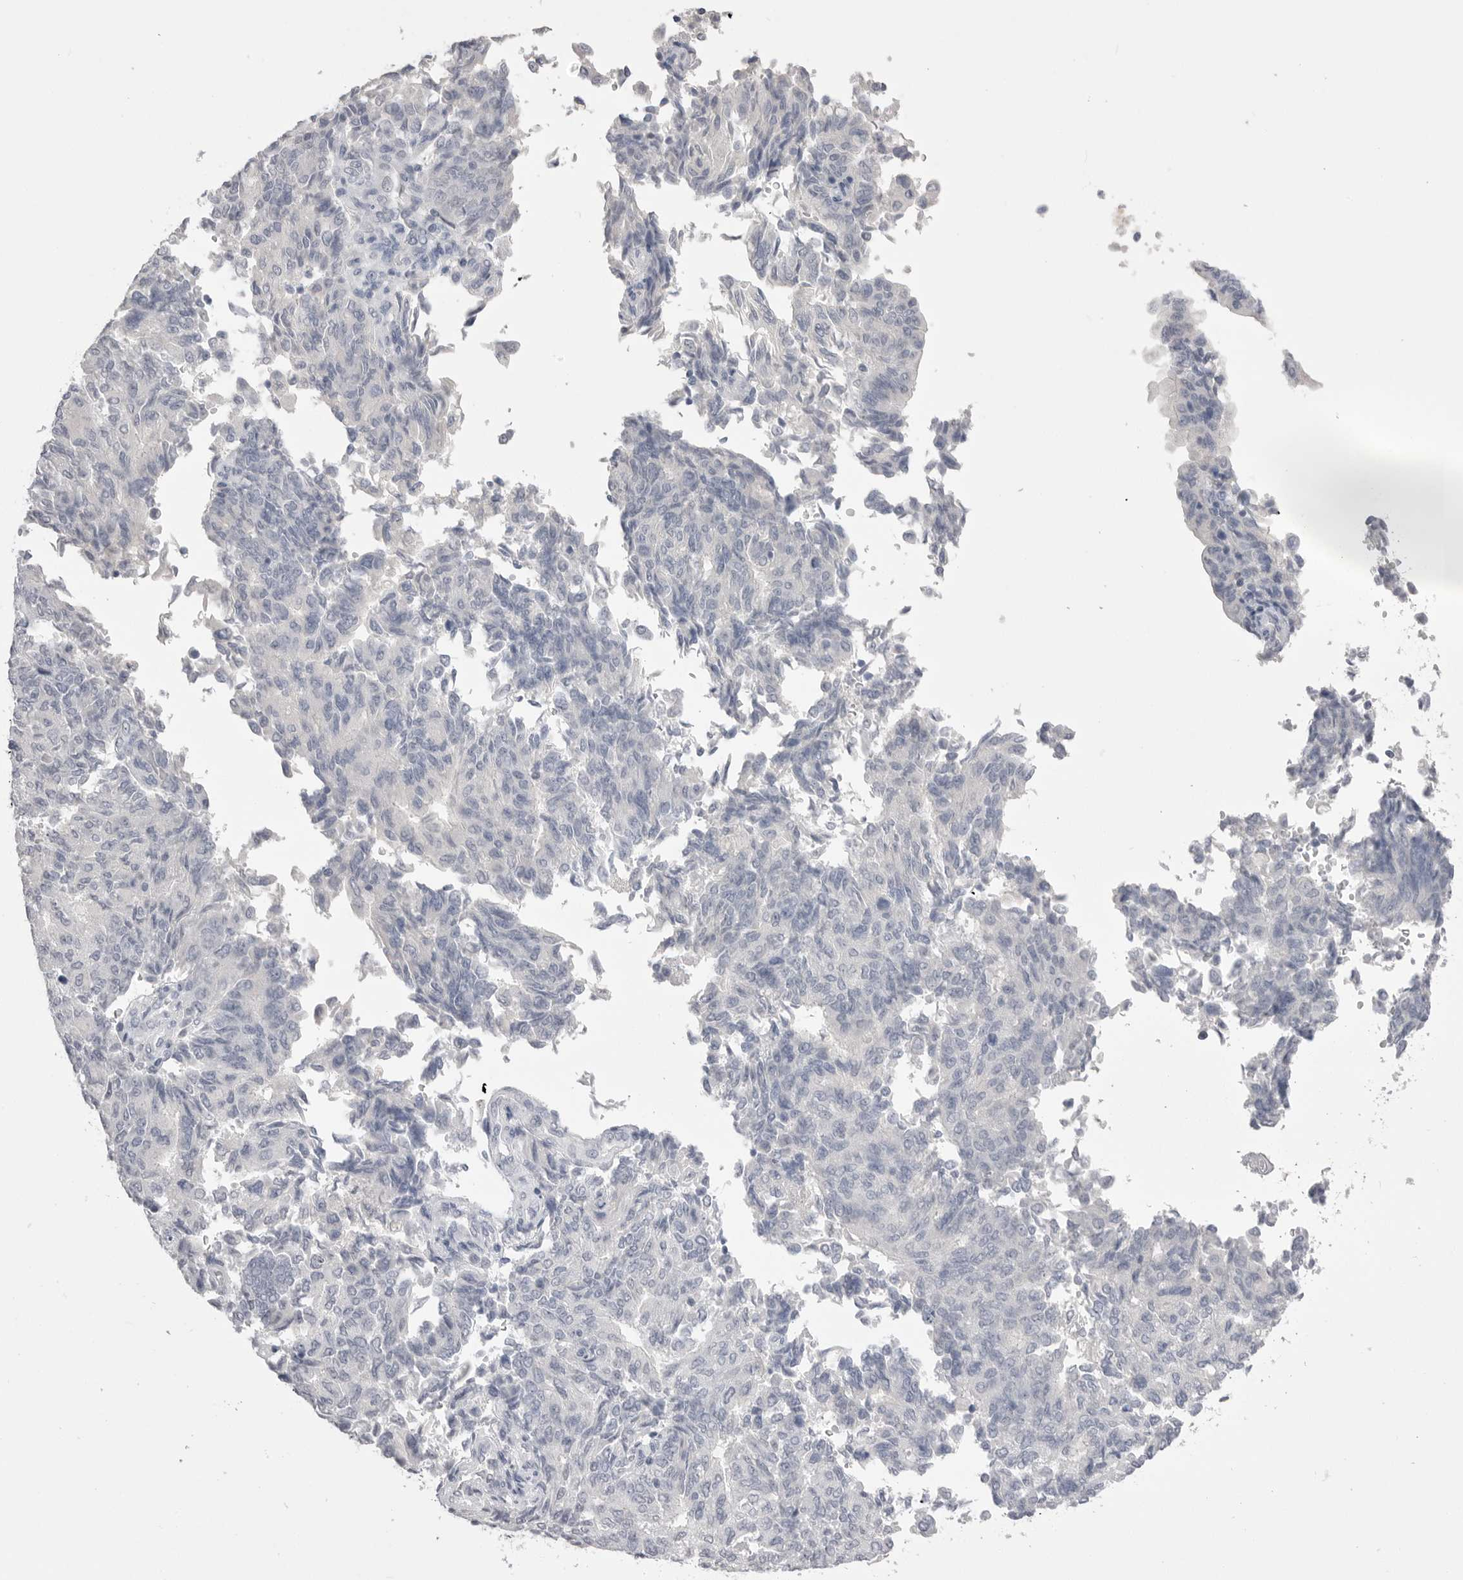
{"staining": {"intensity": "negative", "quantity": "none", "location": "none"}, "tissue": "endometrial cancer", "cell_type": "Tumor cells", "image_type": "cancer", "snomed": [{"axis": "morphology", "description": "Adenocarcinoma, NOS"}, {"axis": "topography", "description": "Endometrium"}], "caption": "Endometrial cancer (adenocarcinoma) was stained to show a protein in brown. There is no significant positivity in tumor cells.", "gene": "CPB1", "patient": {"sex": "female", "age": 80}}